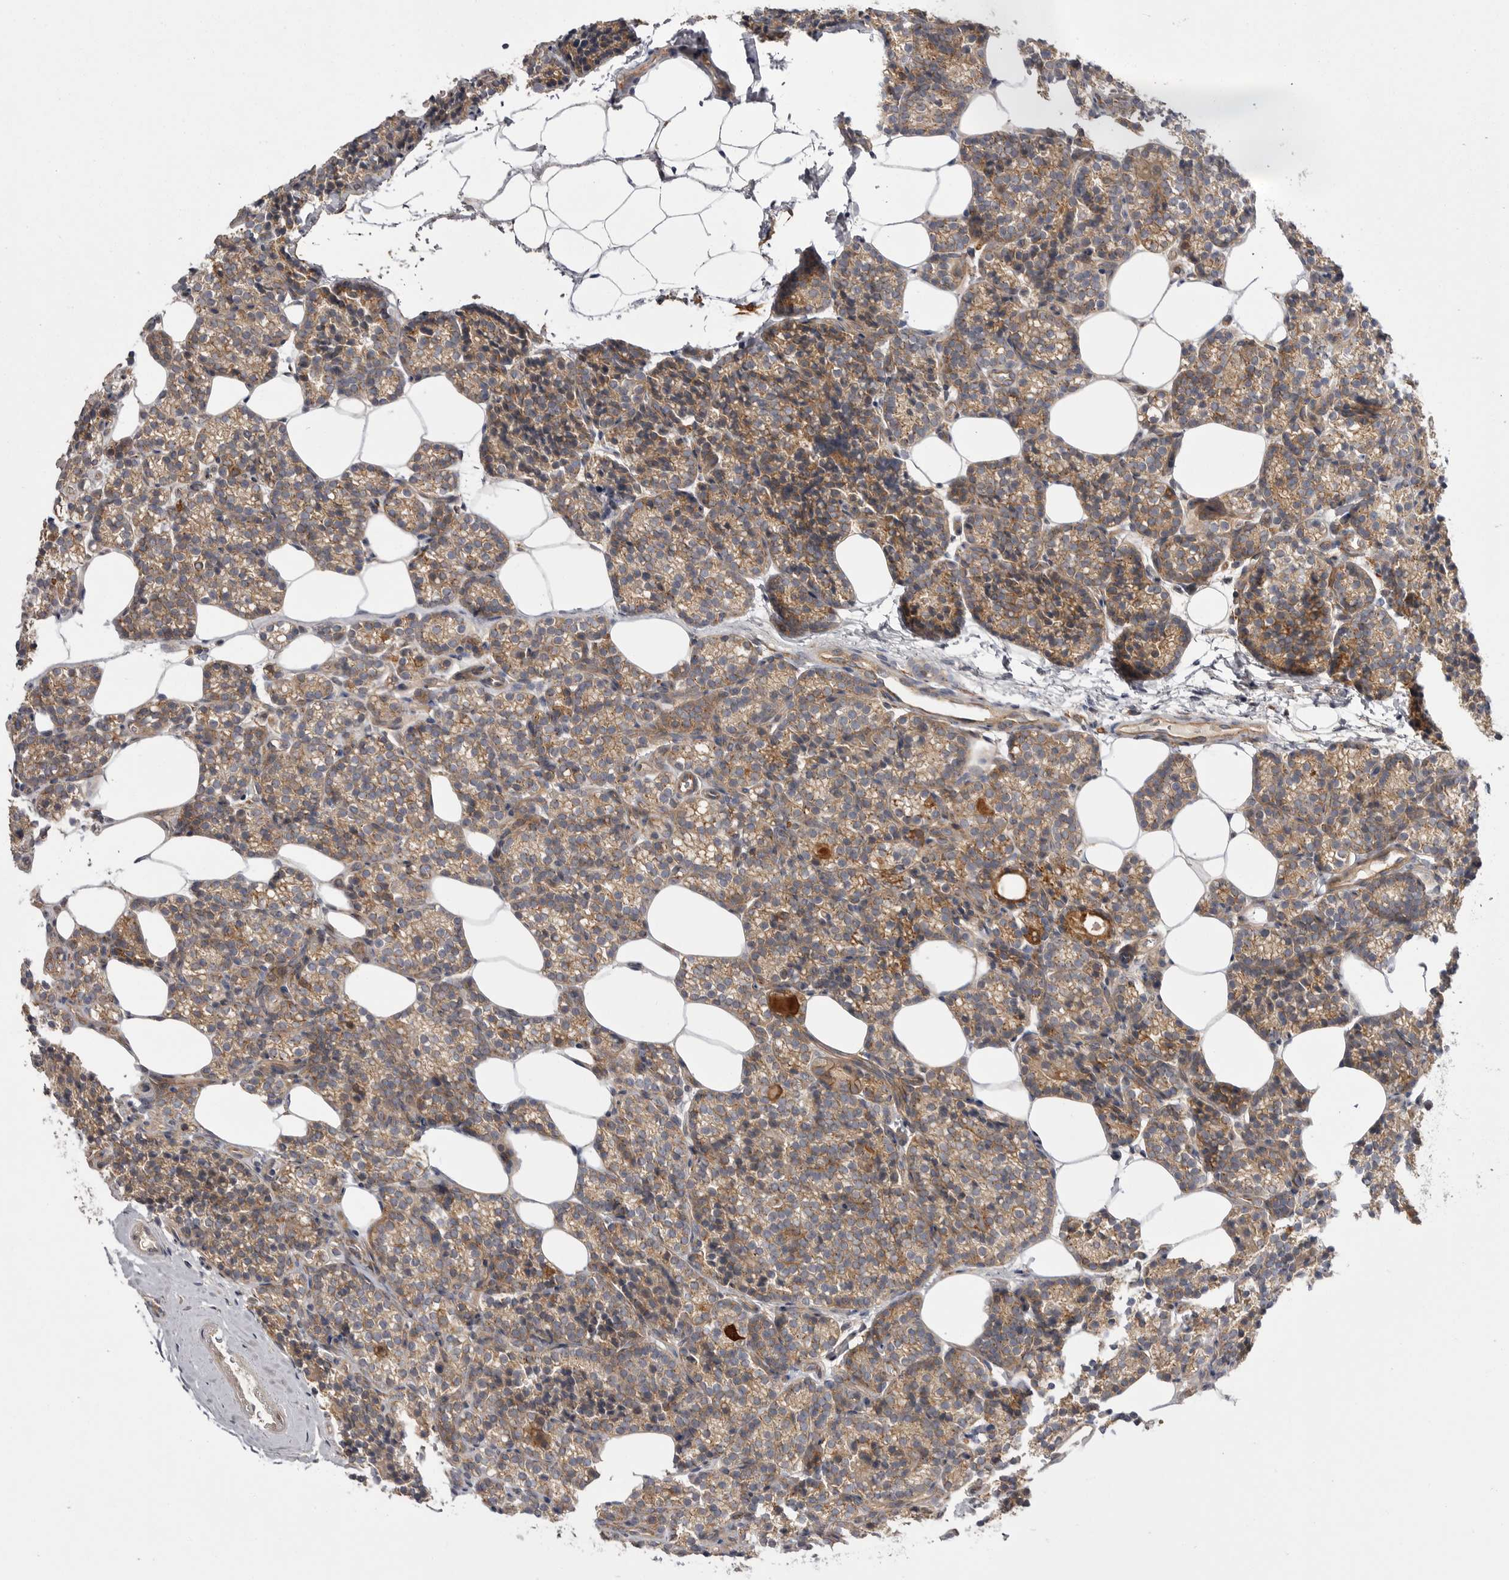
{"staining": {"intensity": "moderate", "quantity": "25%-75%", "location": "cytoplasmic/membranous"}, "tissue": "parathyroid gland", "cell_type": "Glandular cells", "image_type": "normal", "snomed": [{"axis": "morphology", "description": "Normal tissue, NOS"}, {"axis": "topography", "description": "Parathyroid gland"}], "caption": "Human parathyroid gland stained with a brown dye displays moderate cytoplasmic/membranous positive expression in about 25%-75% of glandular cells.", "gene": "OSBPL9", "patient": {"sex": "male", "age": 85}}